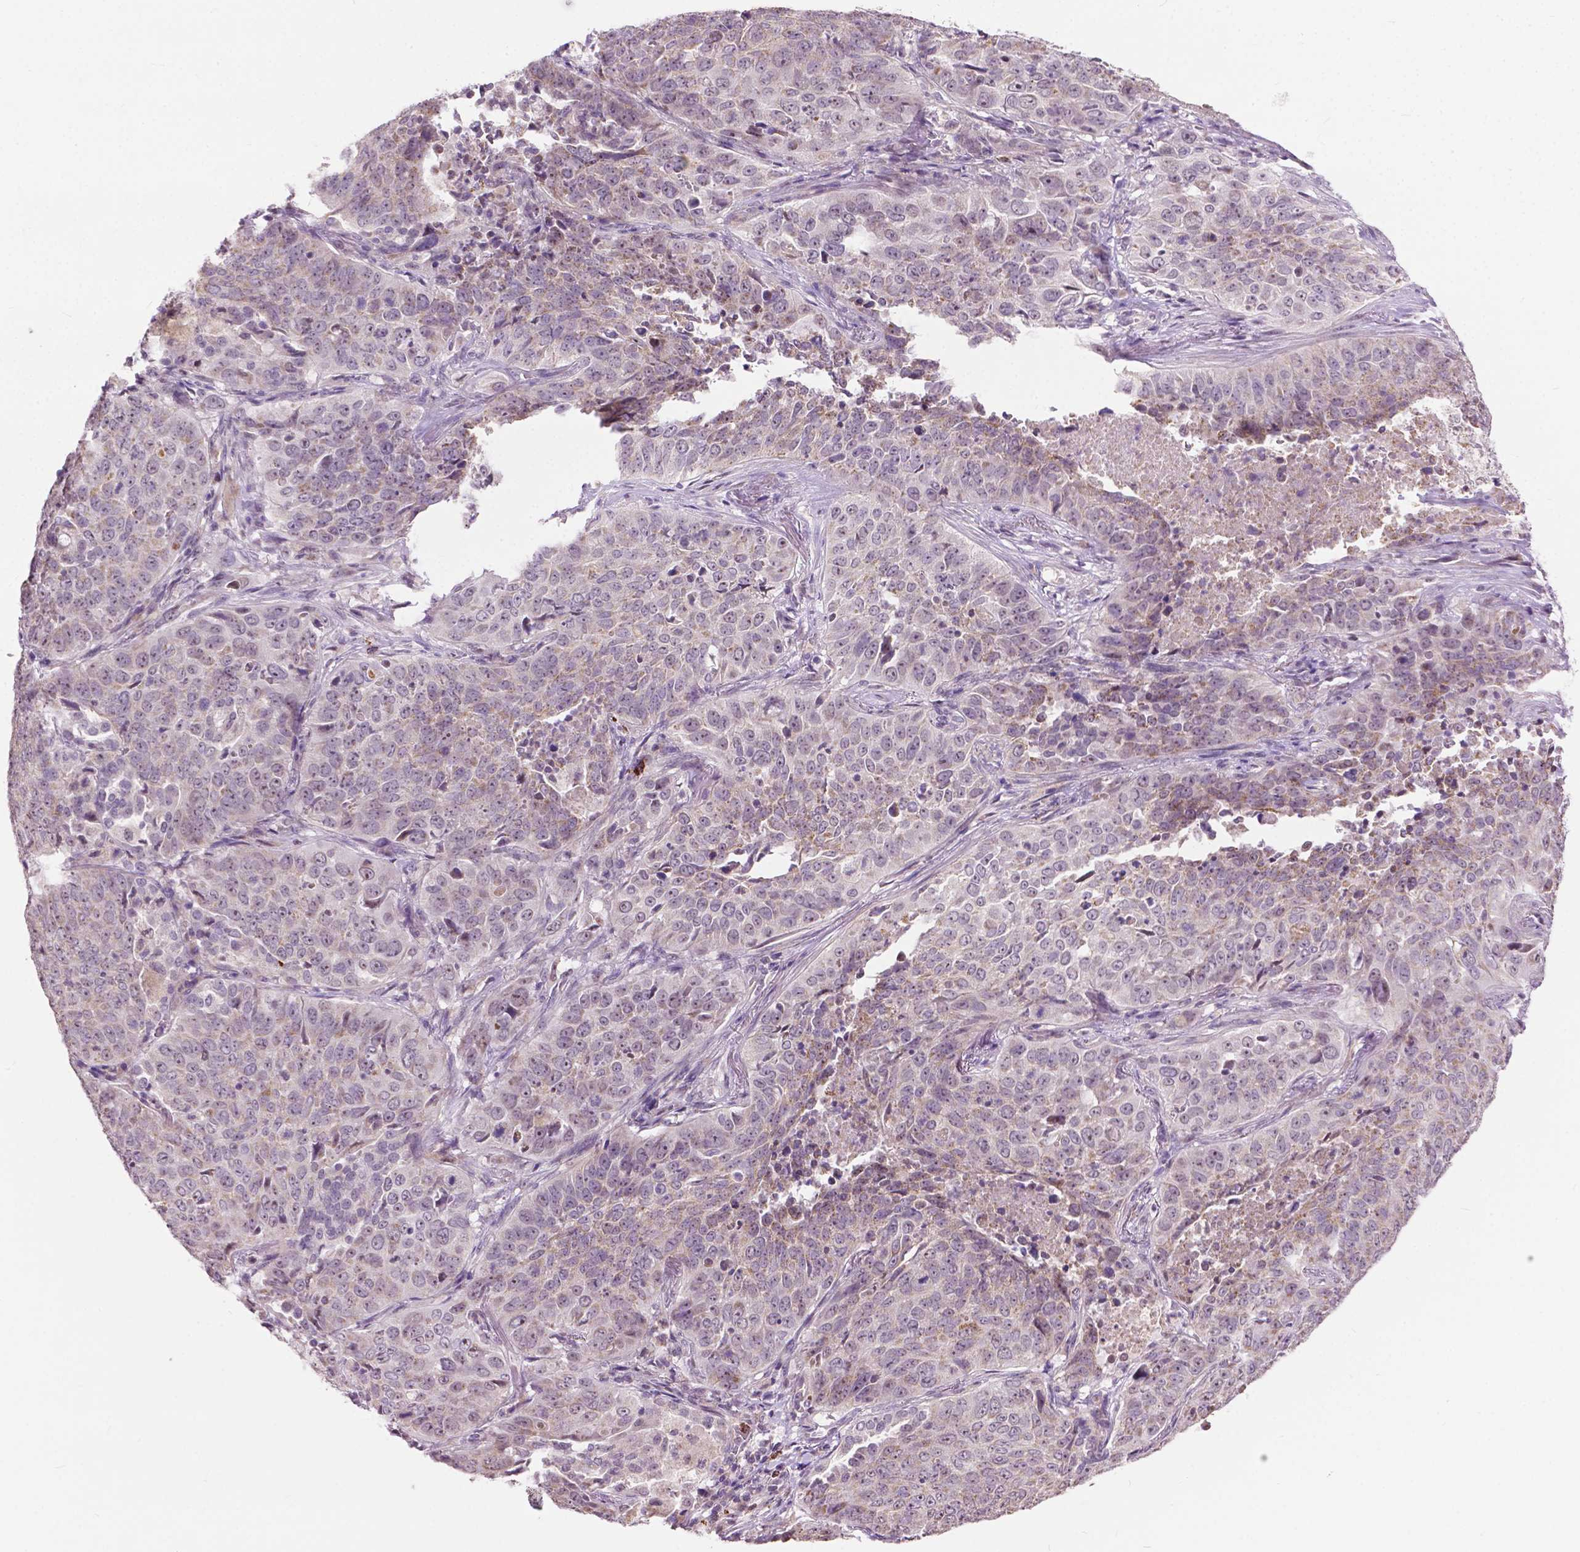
{"staining": {"intensity": "weak", "quantity": "<25%", "location": "cytoplasmic/membranous"}, "tissue": "lung cancer", "cell_type": "Tumor cells", "image_type": "cancer", "snomed": [{"axis": "morphology", "description": "Normal tissue, NOS"}, {"axis": "morphology", "description": "Squamous cell carcinoma, NOS"}, {"axis": "topography", "description": "Bronchus"}, {"axis": "topography", "description": "Lung"}], "caption": "Squamous cell carcinoma (lung) was stained to show a protein in brown. There is no significant staining in tumor cells. Nuclei are stained in blue.", "gene": "TTC9B", "patient": {"sex": "male", "age": 64}}